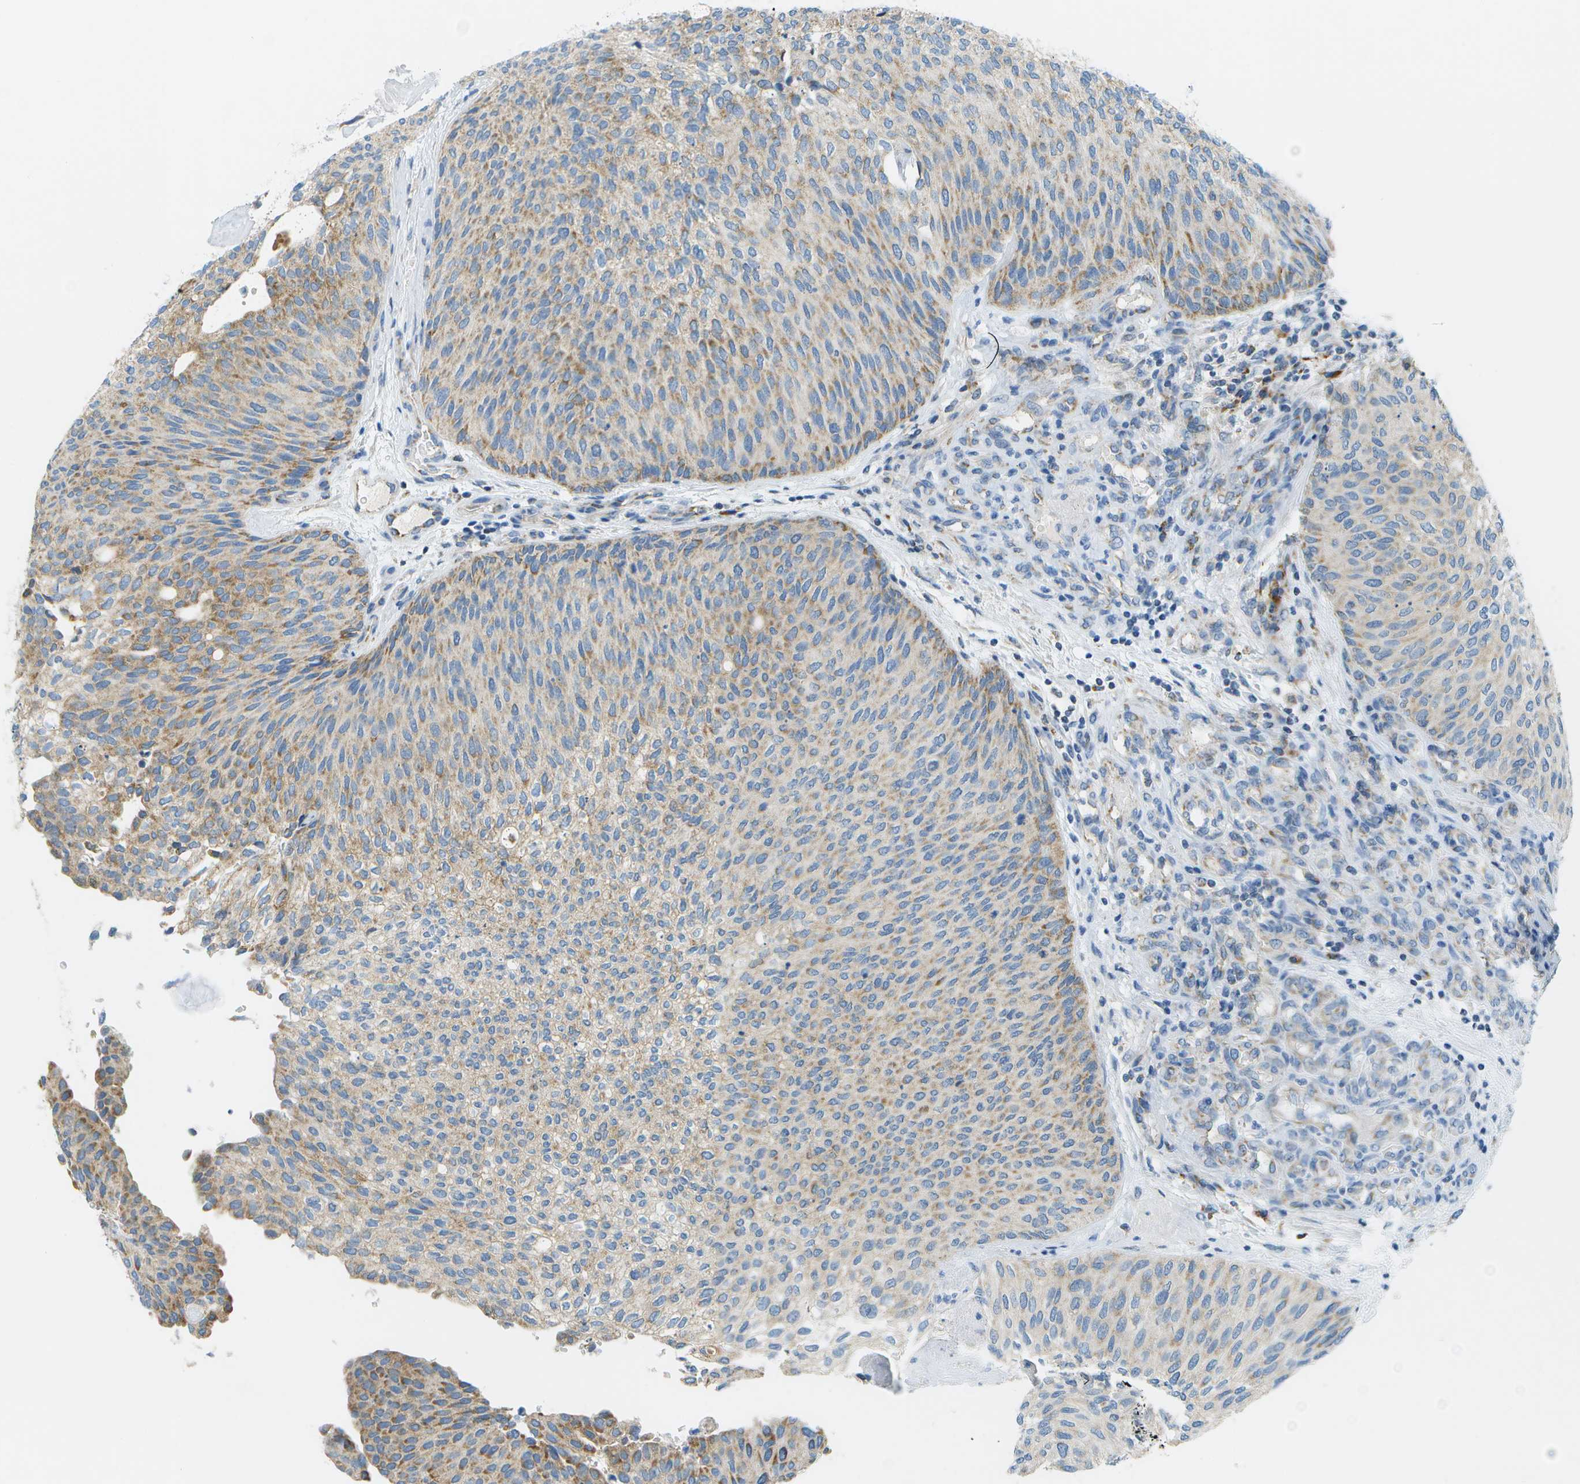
{"staining": {"intensity": "weak", "quantity": ">75%", "location": "cytoplasmic/membranous"}, "tissue": "urothelial cancer", "cell_type": "Tumor cells", "image_type": "cancer", "snomed": [{"axis": "morphology", "description": "Urothelial carcinoma, Low grade"}, {"axis": "topography", "description": "Urinary bladder"}], "caption": "Human urothelial carcinoma (low-grade) stained for a protein (brown) shows weak cytoplasmic/membranous positive positivity in about >75% of tumor cells.", "gene": "PTGIS", "patient": {"sex": "female", "age": 79}}